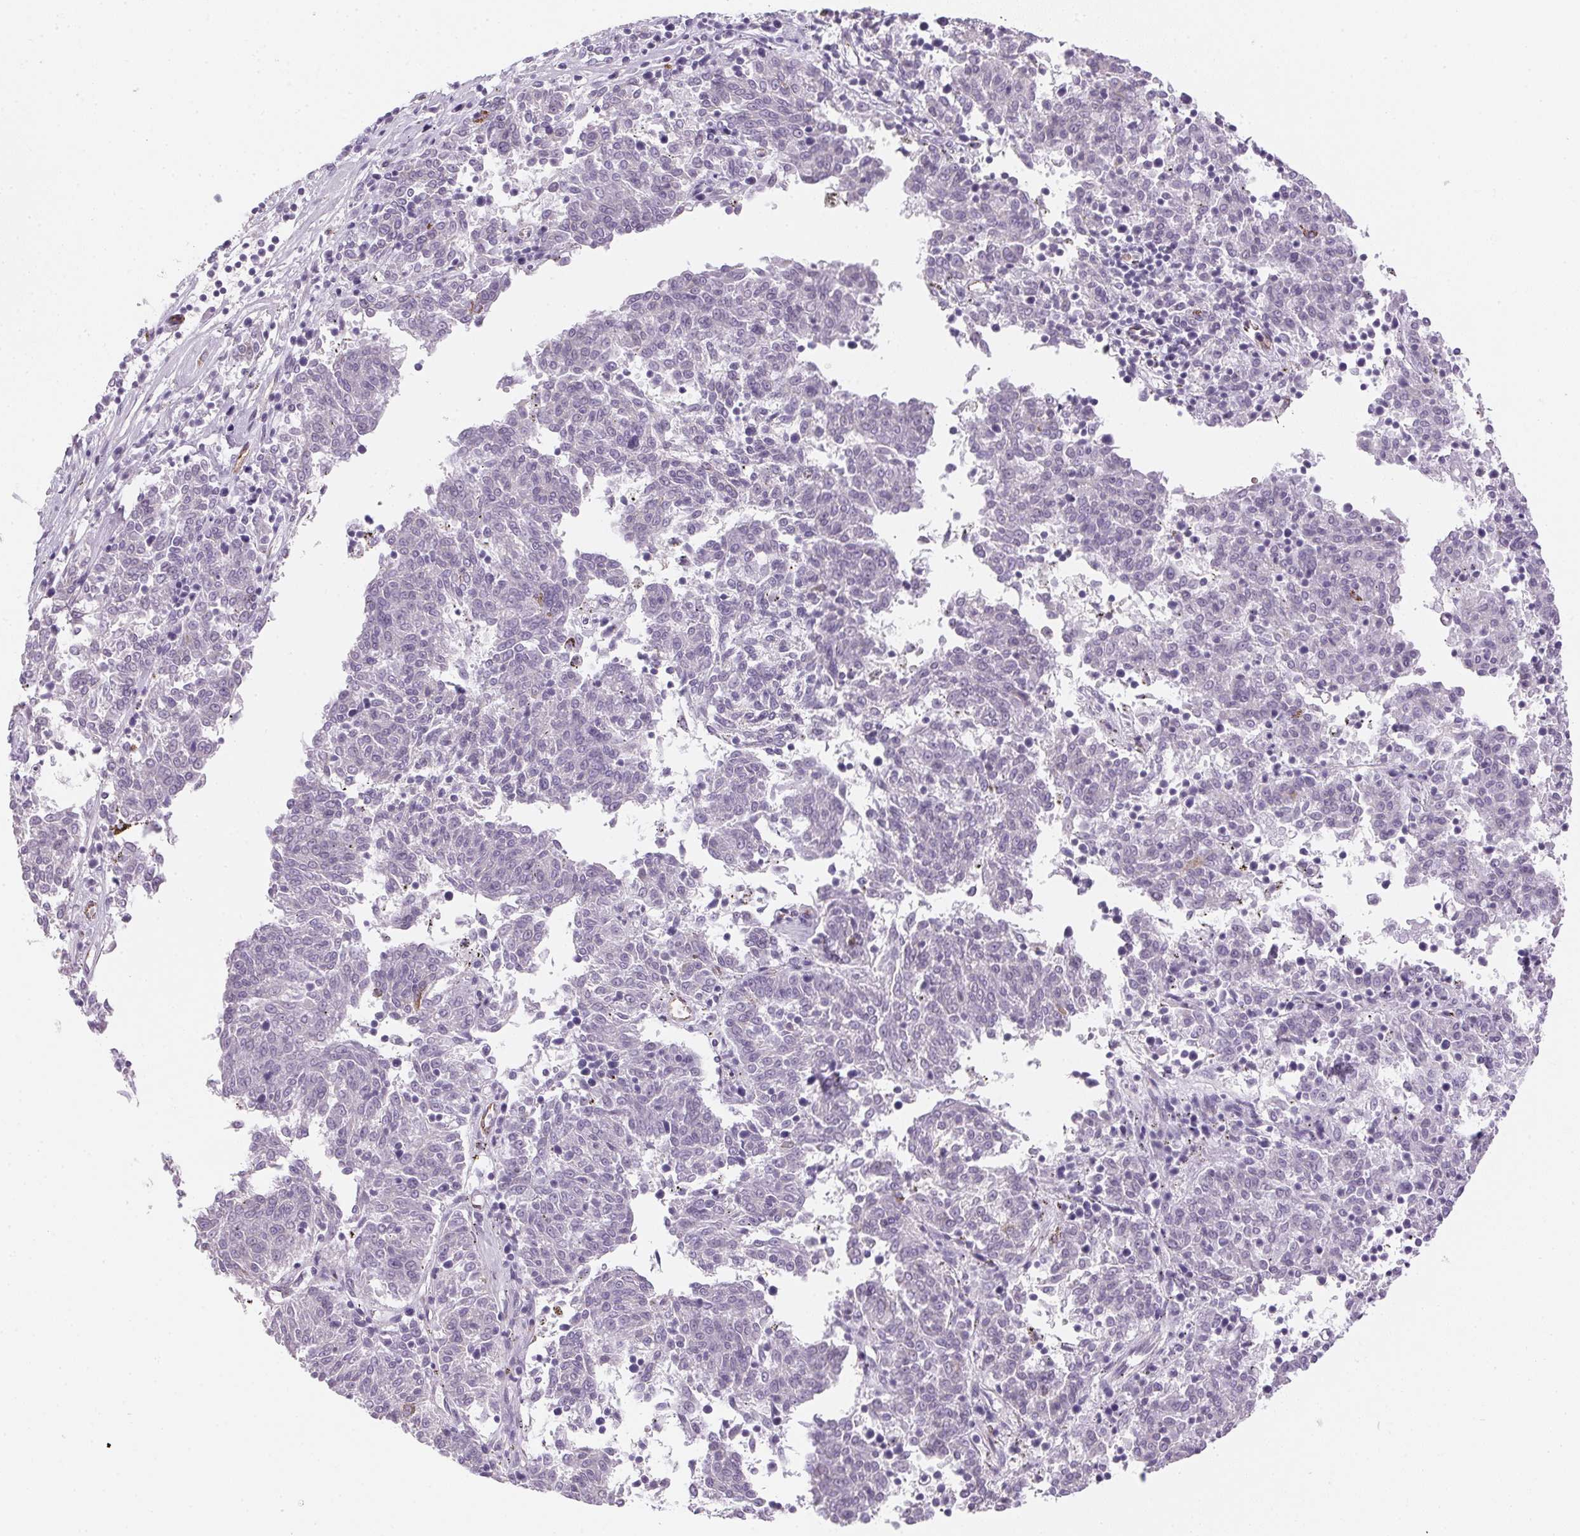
{"staining": {"intensity": "negative", "quantity": "none", "location": "none"}, "tissue": "melanoma", "cell_type": "Tumor cells", "image_type": "cancer", "snomed": [{"axis": "morphology", "description": "Malignant melanoma, NOS"}, {"axis": "topography", "description": "Skin"}], "caption": "IHC micrograph of malignant melanoma stained for a protein (brown), which reveals no positivity in tumor cells. (Brightfield microscopy of DAB immunohistochemistry (IHC) at high magnification).", "gene": "SMYD1", "patient": {"sex": "female", "age": 72}}